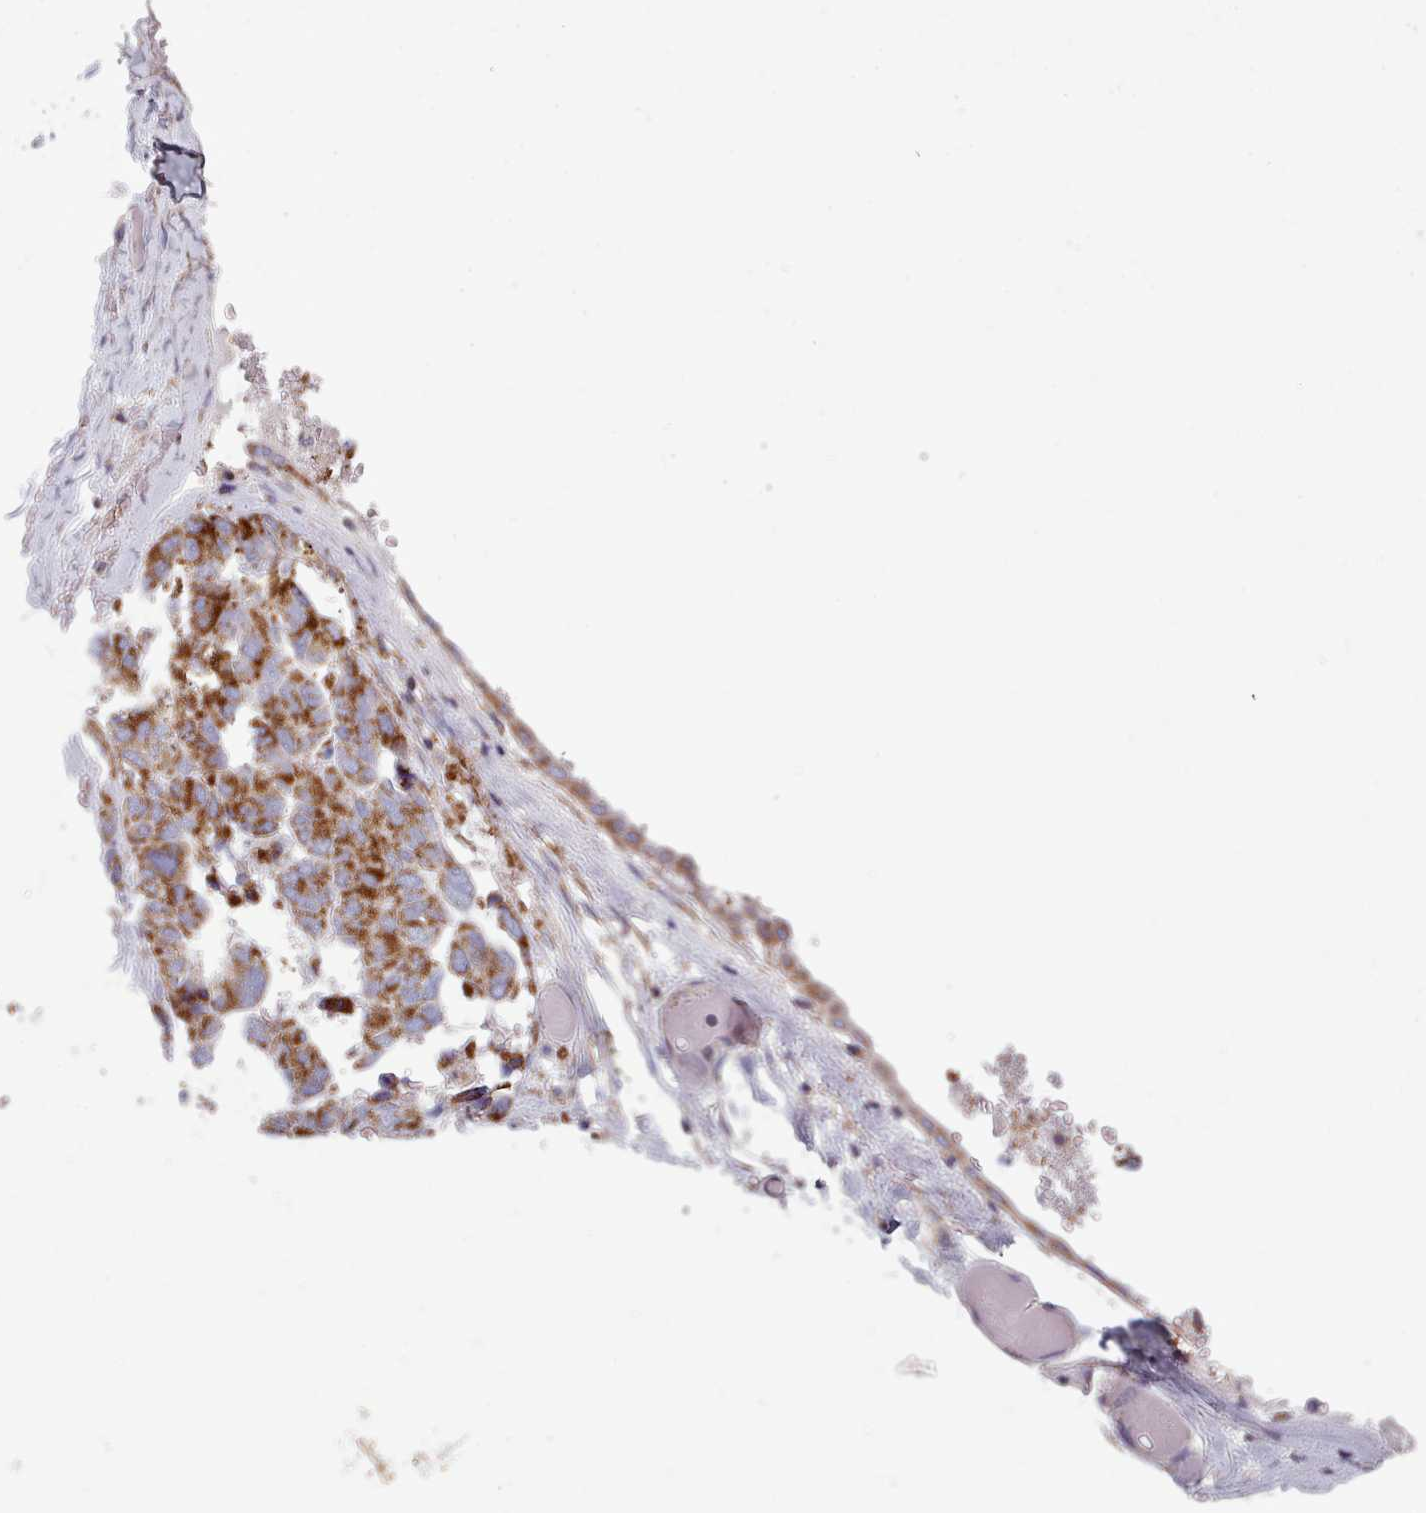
{"staining": {"intensity": "strong", "quantity": ">75%", "location": "cytoplasmic/membranous"}, "tissue": "ovarian cancer", "cell_type": "Tumor cells", "image_type": "cancer", "snomed": [{"axis": "morphology", "description": "Cystadenocarcinoma, serous, NOS"}, {"axis": "topography", "description": "Ovary"}], "caption": "This micrograph shows ovarian serous cystadenocarcinoma stained with immunohistochemistry (IHC) to label a protein in brown. The cytoplasmic/membranous of tumor cells show strong positivity for the protein. Nuclei are counter-stained blue.", "gene": "SRP54", "patient": {"sex": "female", "age": 44}}